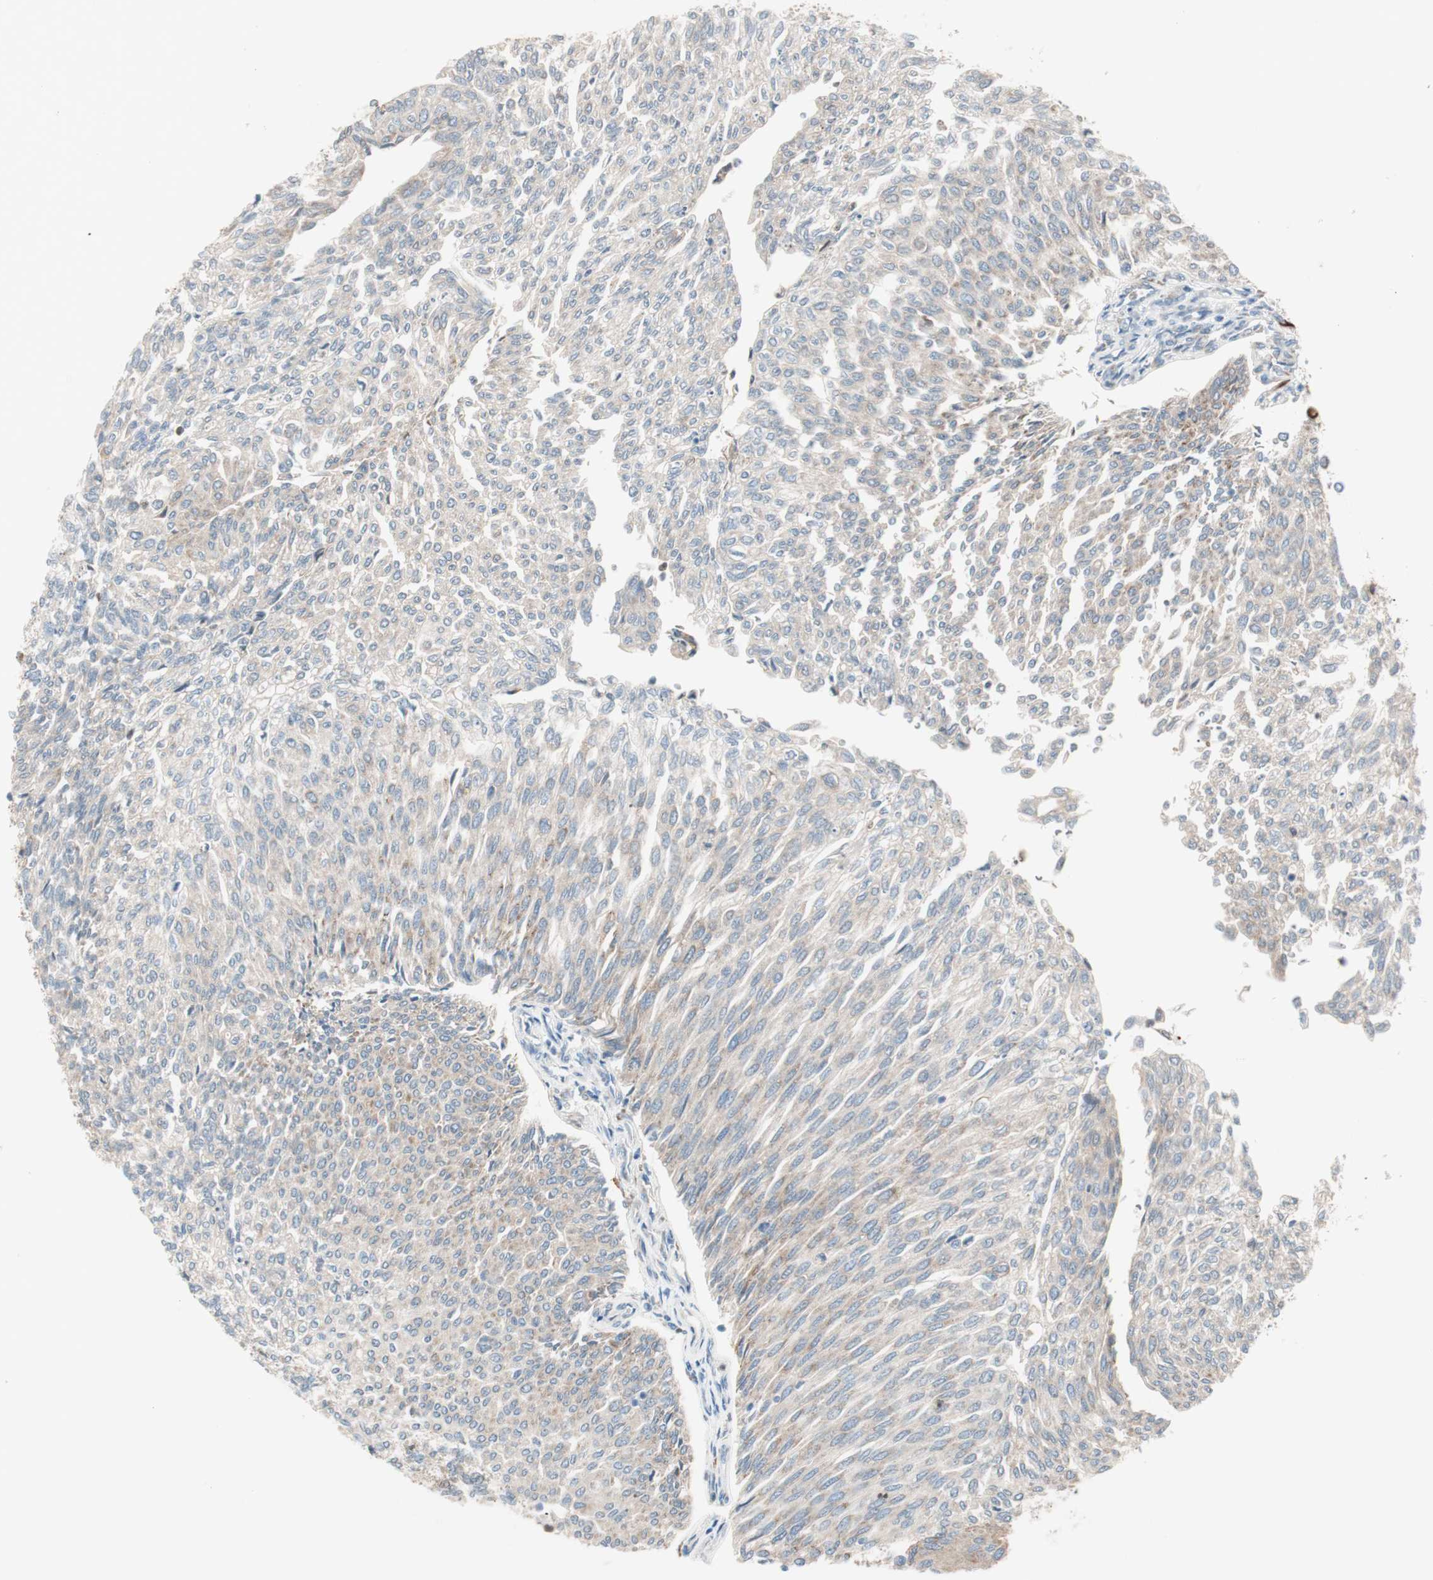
{"staining": {"intensity": "moderate", "quantity": ">75%", "location": "cytoplasmic/membranous"}, "tissue": "urothelial cancer", "cell_type": "Tumor cells", "image_type": "cancer", "snomed": [{"axis": "morphology", "description": "Urothelial carcinoma, Low grade"}, {"axis": "topography", "description": "Urinary bladder"}], "caption": "Urothelial carcinoma (low-grade) was stained to show a protein in brown. There is medium levels of moderate cytoplasmic/membranous positivity in approximately >75% of tumor cells.", "gene": "P4HTM", "patient": {"sex": "female", "age": 79}}